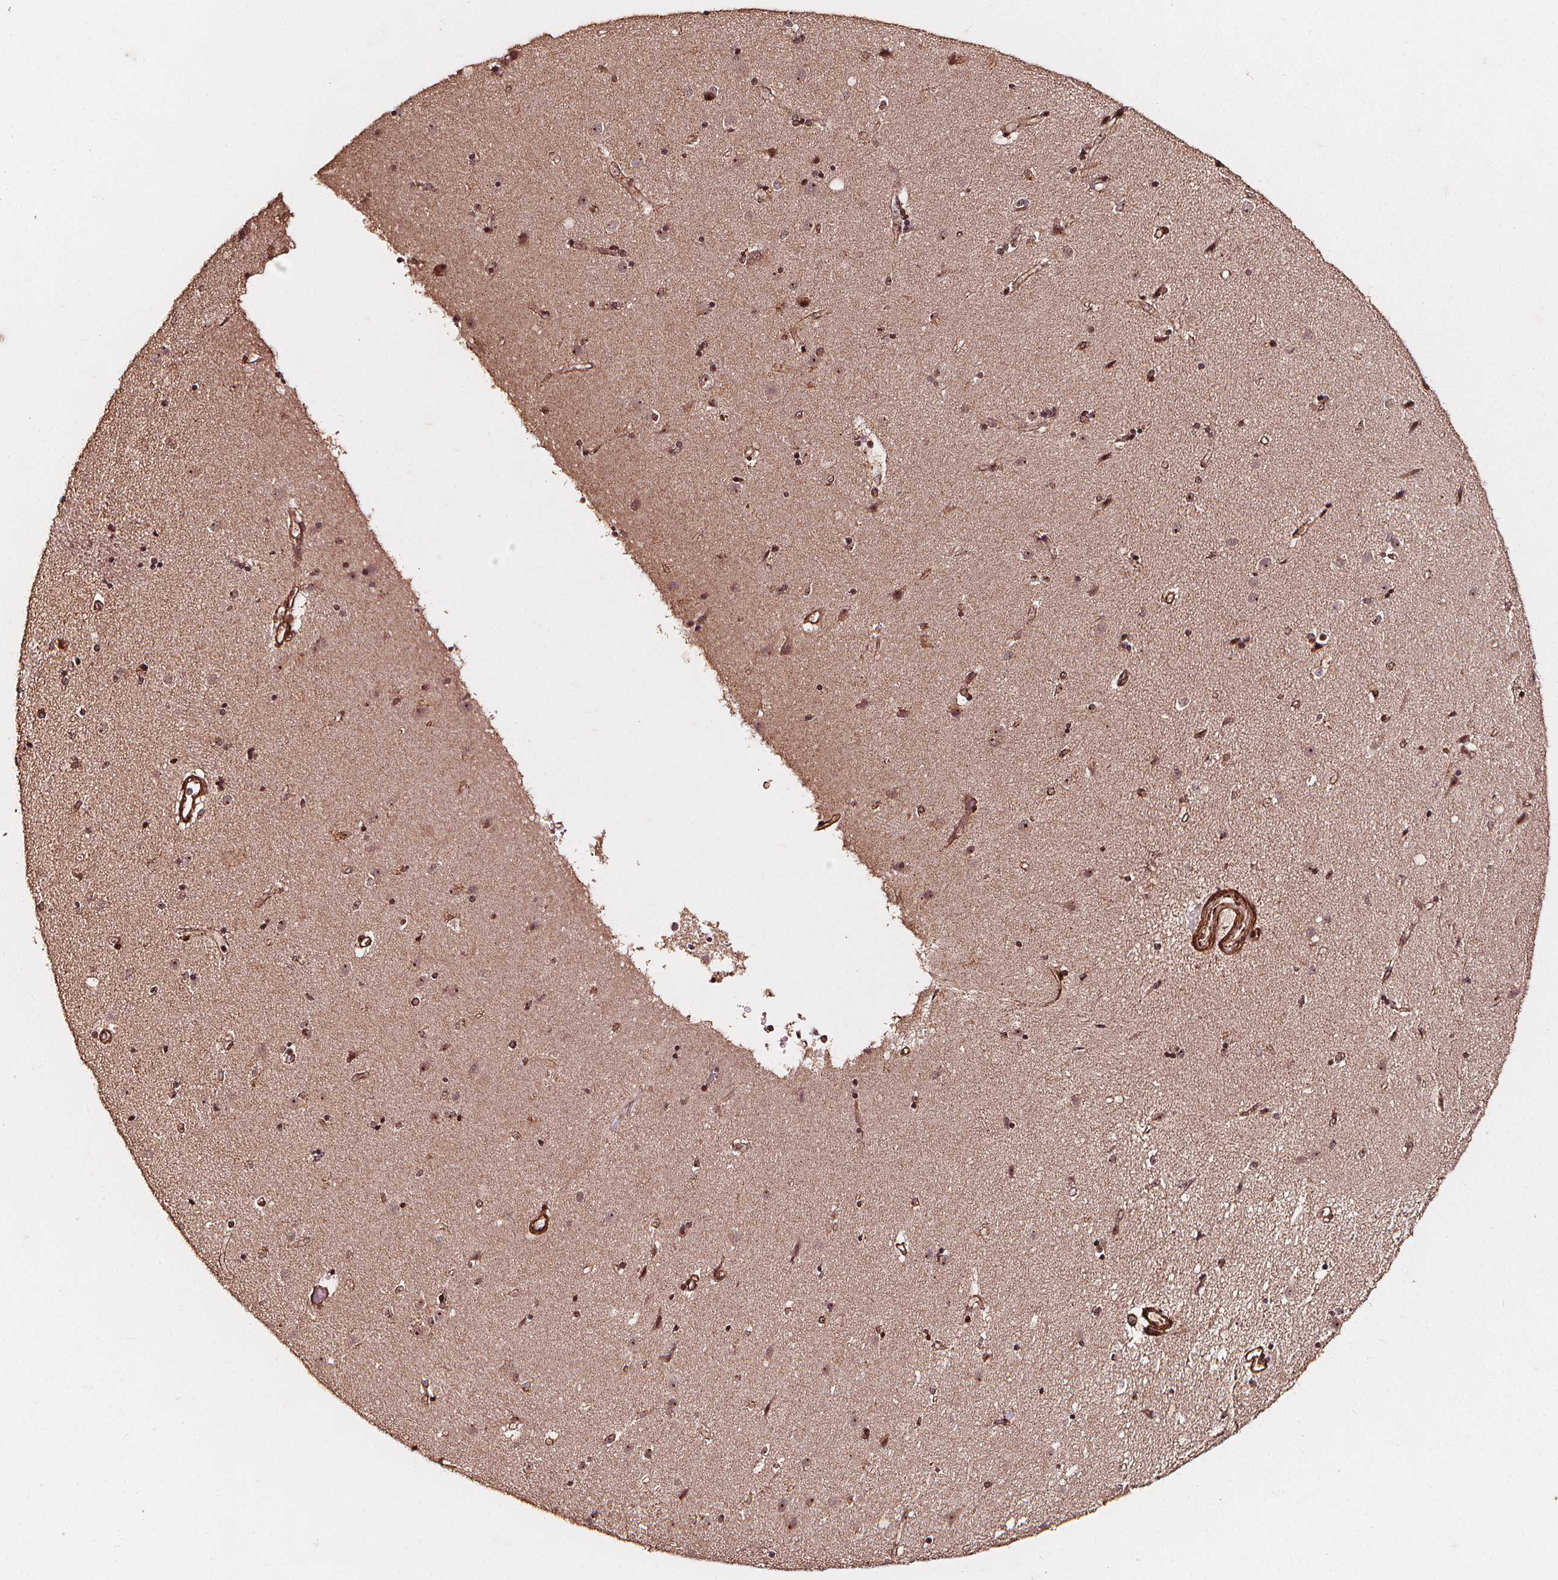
{"staining": {"intensity": "weak", "quantity": "25%-75%", "location": "nuclear"}, "tissue": "caudate", "cell_type": "Glial cells", "image_type": "normal", "snomed": [{"axis": "morphology", "description": "Normal tissue, NOS"}, {"axis": "topography", "description": "Lateral ventricle wall"}], "caption": "Human caudate stained for a protein (brown) reveals weak nuclear positive positivity in approximately 25%-75% of glial cells.", "gene": "EXOSC9", "patient": {"sex": "female", "age": 71}}